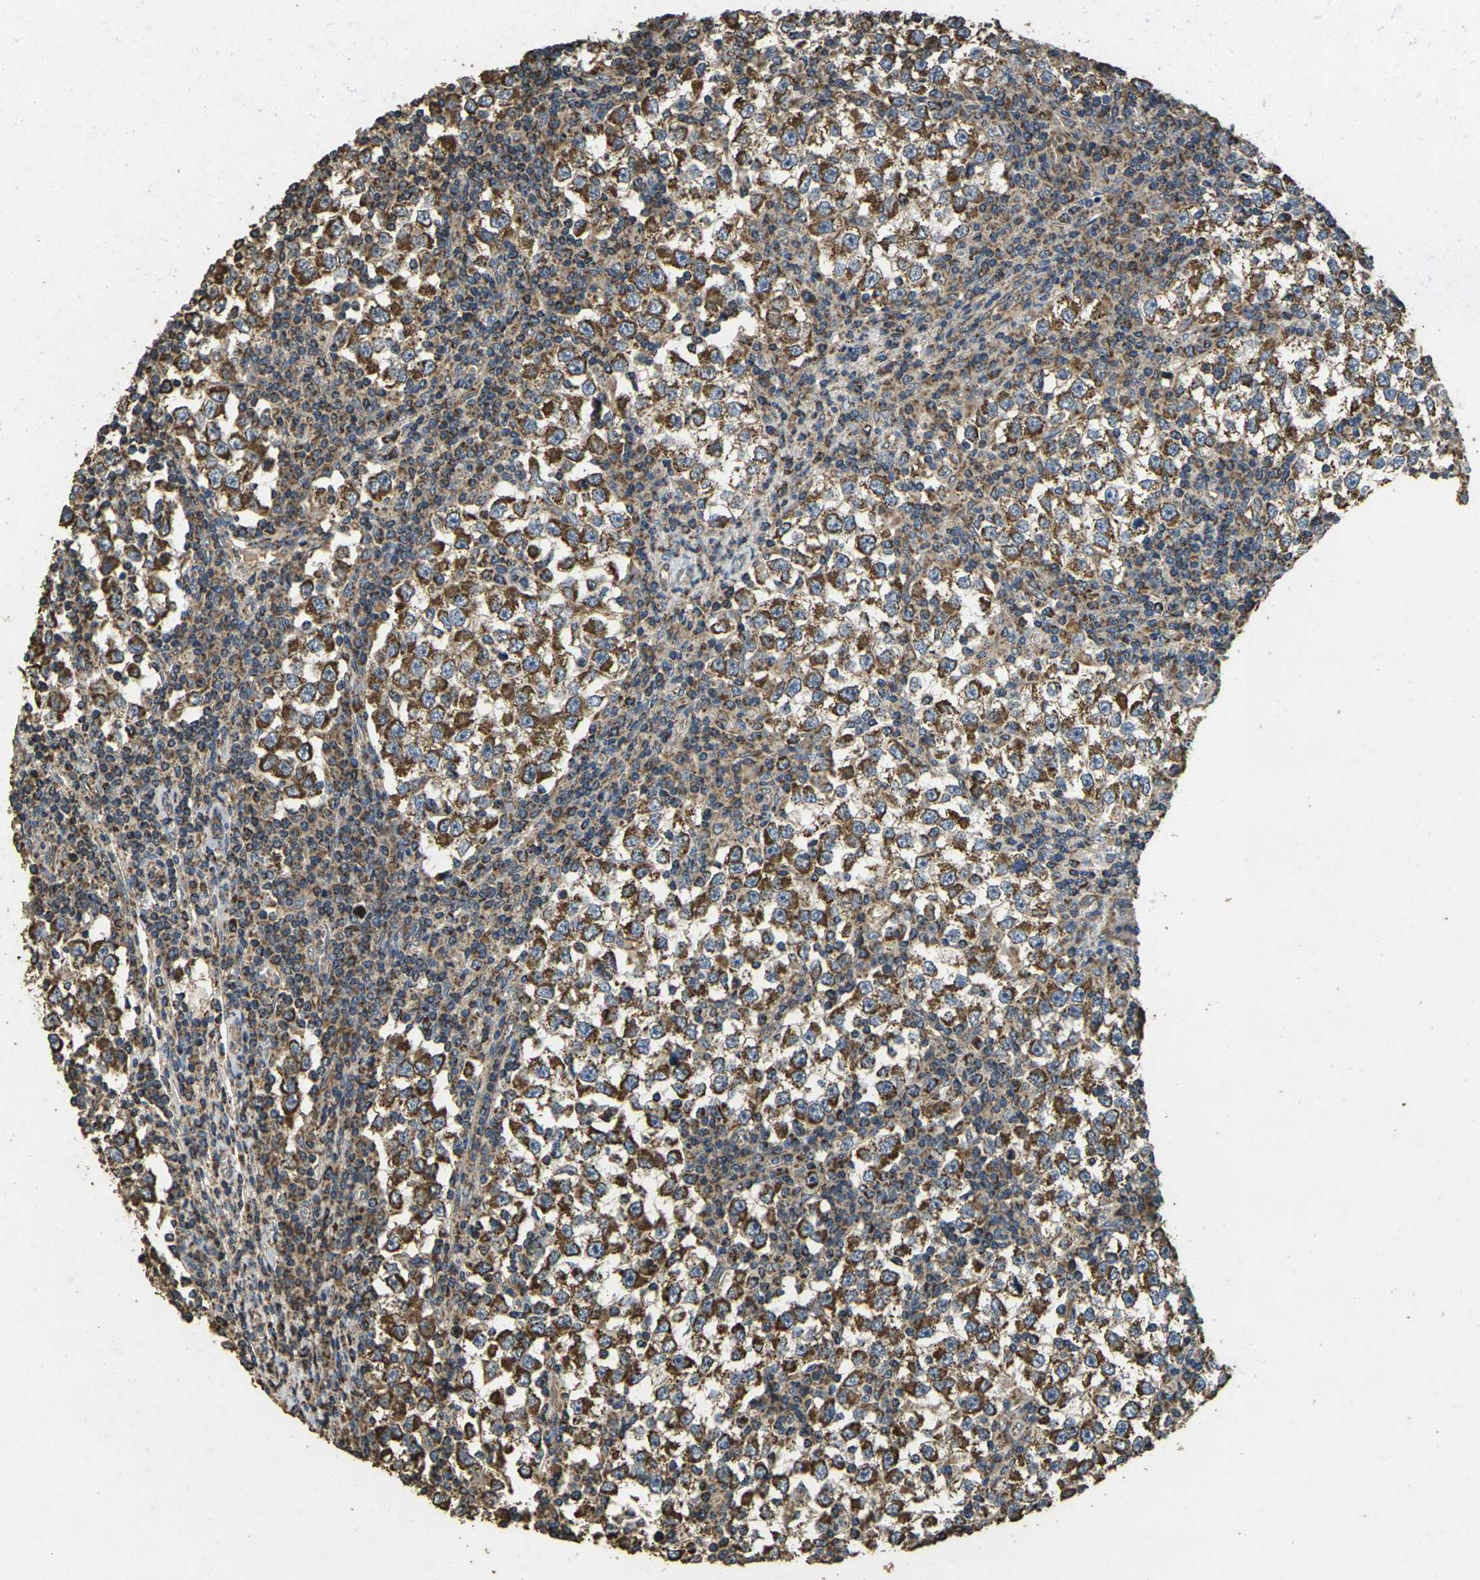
{"staining": {"intensity": "moderate", "quantity": ">75%", "location": "cytoplasmic/membranous"}, "tissue": "testis cancer", "cell_type": "Tumor cells", "image_type": "cancer", "snomed": [{"axis": "morphology", "description": "Seminoma, NOS"}, {"axis": "topography", "description": "Testis"}], "caption": "Immunohistochemical staining of human testis cancer (seminoma) shows medium levels of moderate cytoplasmic/membranous protein staining in about >75% of tumor cells.", "gene": "MAPK11", "patient": {"sex": "male", "age": 65}}